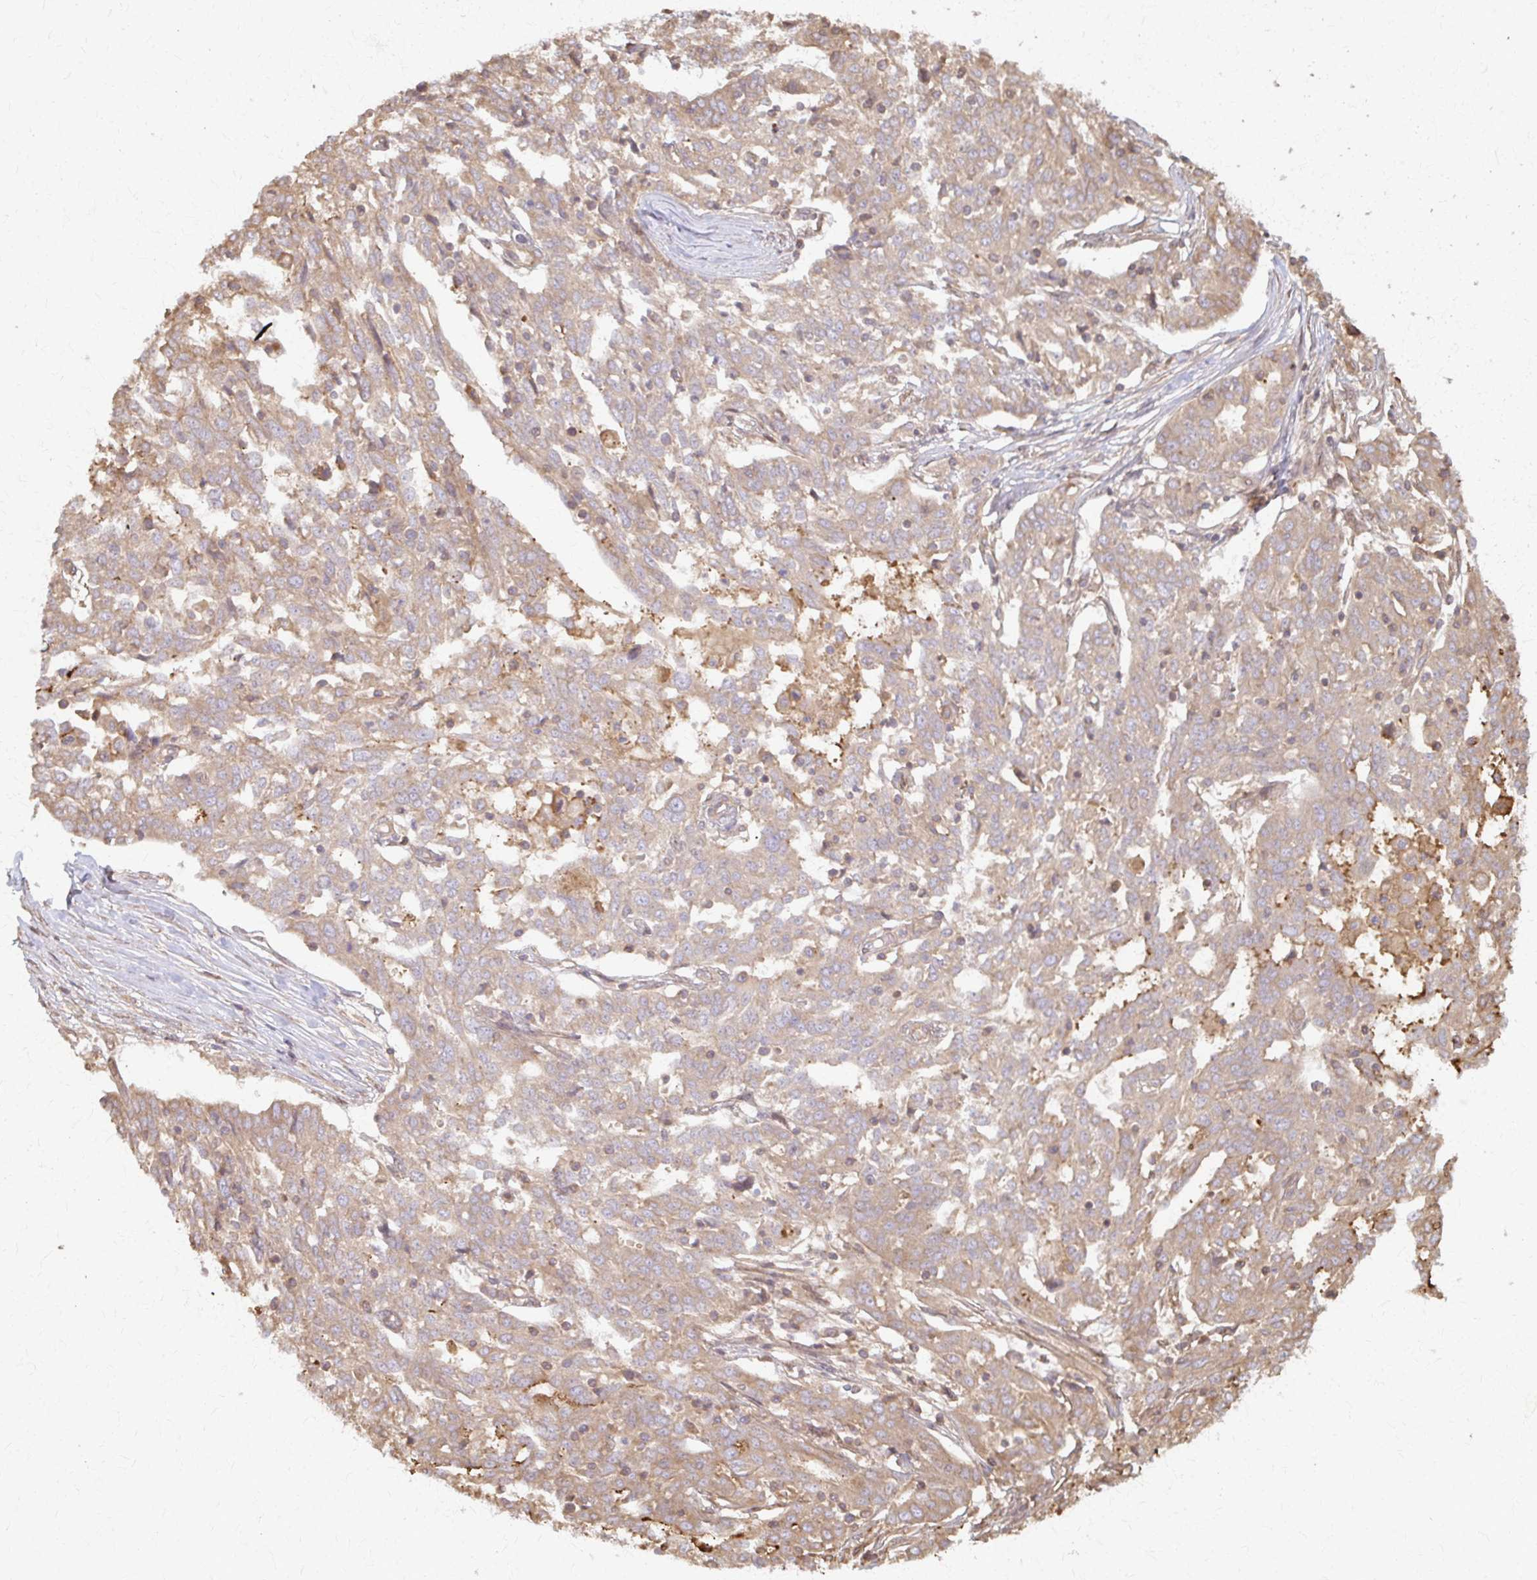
{"staining": {"intensity": "weak", "quantity": ">75%", "location": "cytoplasmic/membranous"}, "tissue": "ovarian cancer", "cell_type": "Tumor cells", "image_type": "cancer", "snomed": [{"axis": "morphology", "description": "Cystadenocarcinoma, serous, NOS"}, {"axis": "topography", "description": "Ovary"}], "caption": "Brown immunohistochemical staining in human serous cystadenocarcinoma (ovarian) reveals weak cytoplasmic/membranous expression in about >75% of tumor cells.", "gene": "ARHGAP35", "patient": {"sex": "female", "age": 67}}